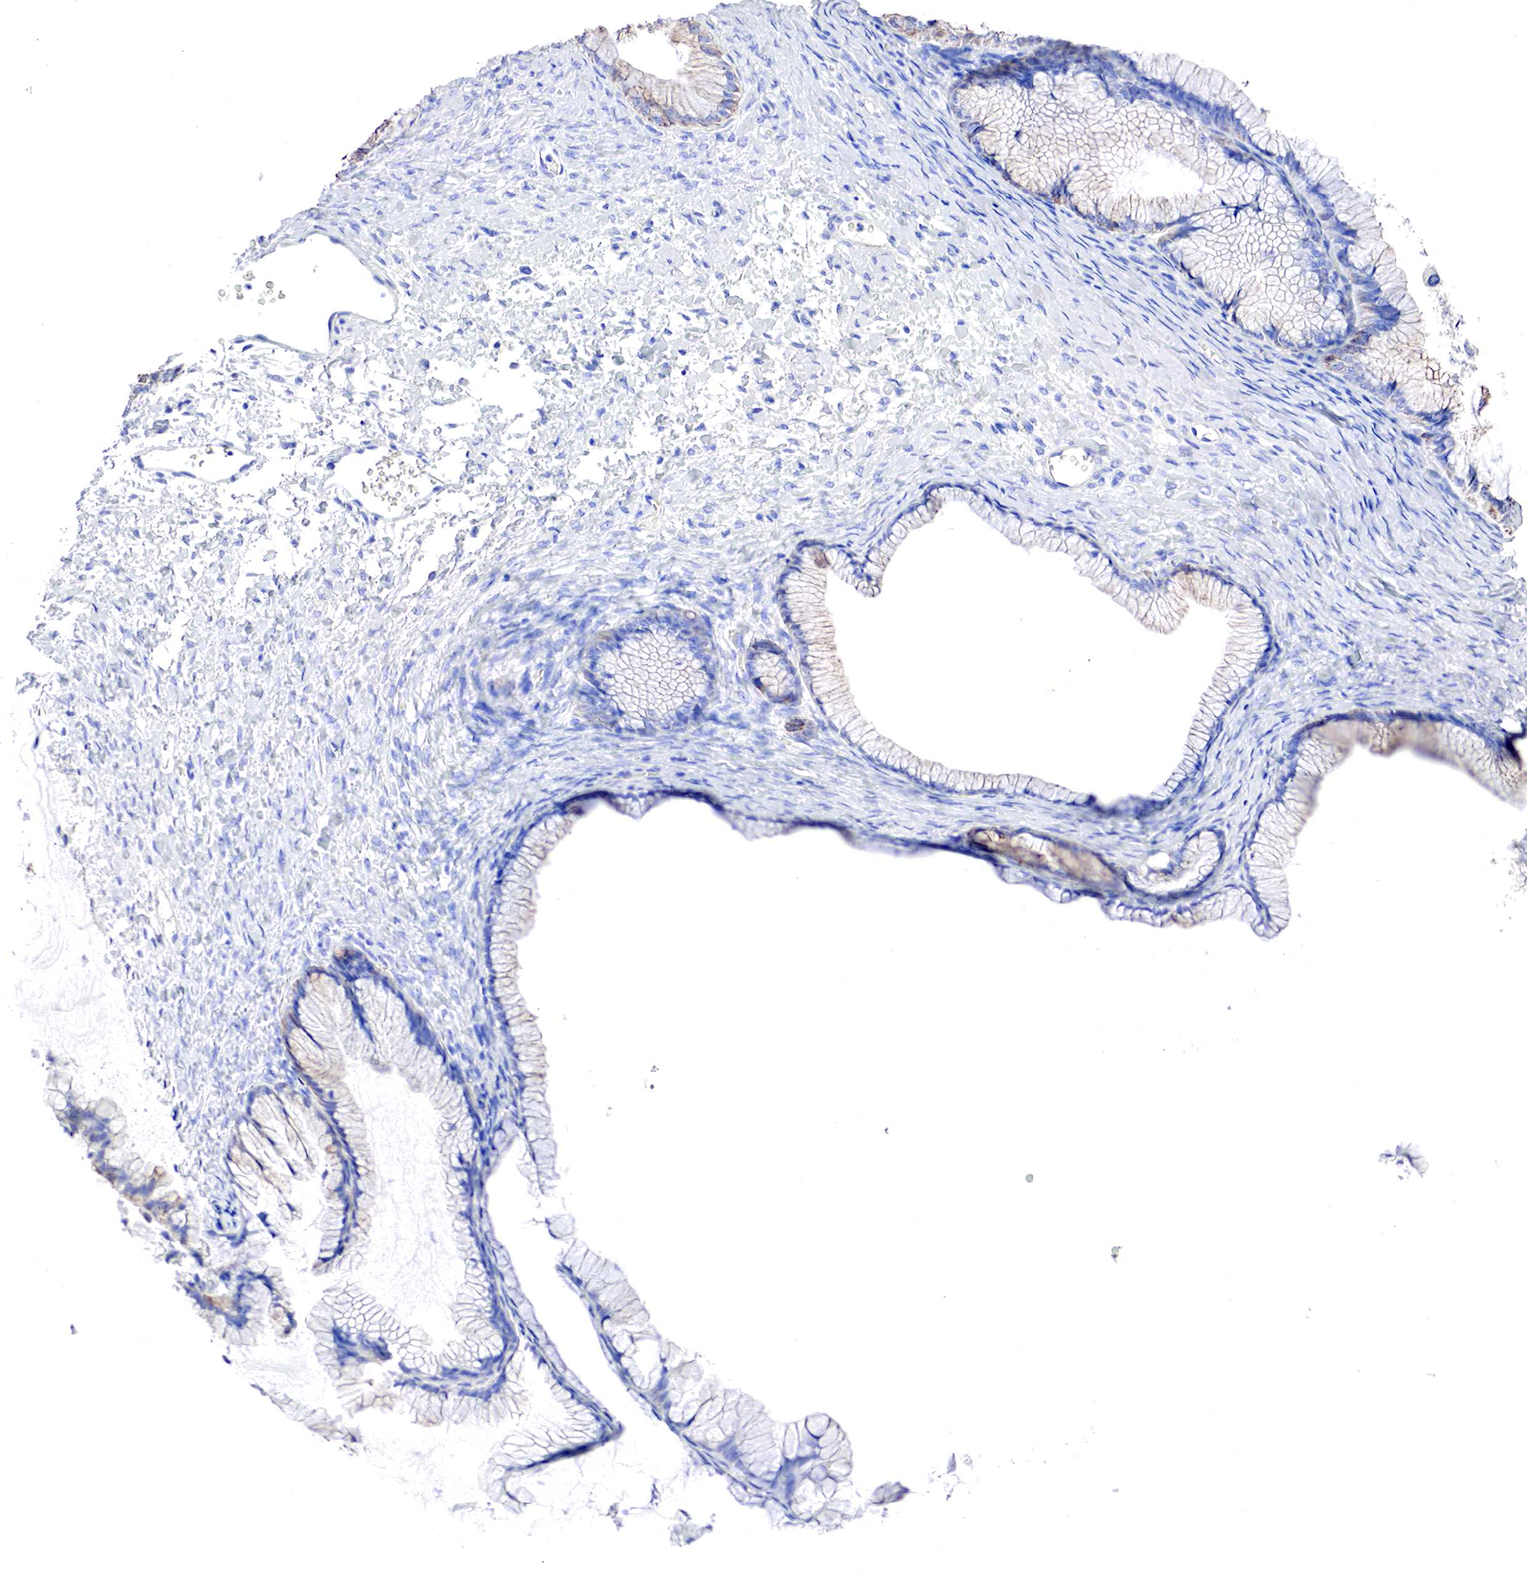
{"staining": {"intensity": "moderate", "quantity": "25%-75%", "location": "cytoplasmic/membranous"}, "tissue": "ovarian cancer", "cell_type": "Tumor cells", "image_type": "cancer", "snomed": [{"axis": "morphology", "description": "Cystadenocarcinoma, mucinous, NOS"}, {"axis": "topography", "description": "Ovary"}], "caption": "There is medium levels of moderate cytoplasmic/membranous positivity in tumor cells of mucinous cystadenocarcinoma (ovarian), as demonstrated by immunohistochemical staining (brown color).", "gene": "OTC", "patient": {"sex": "female", "age": 41}}